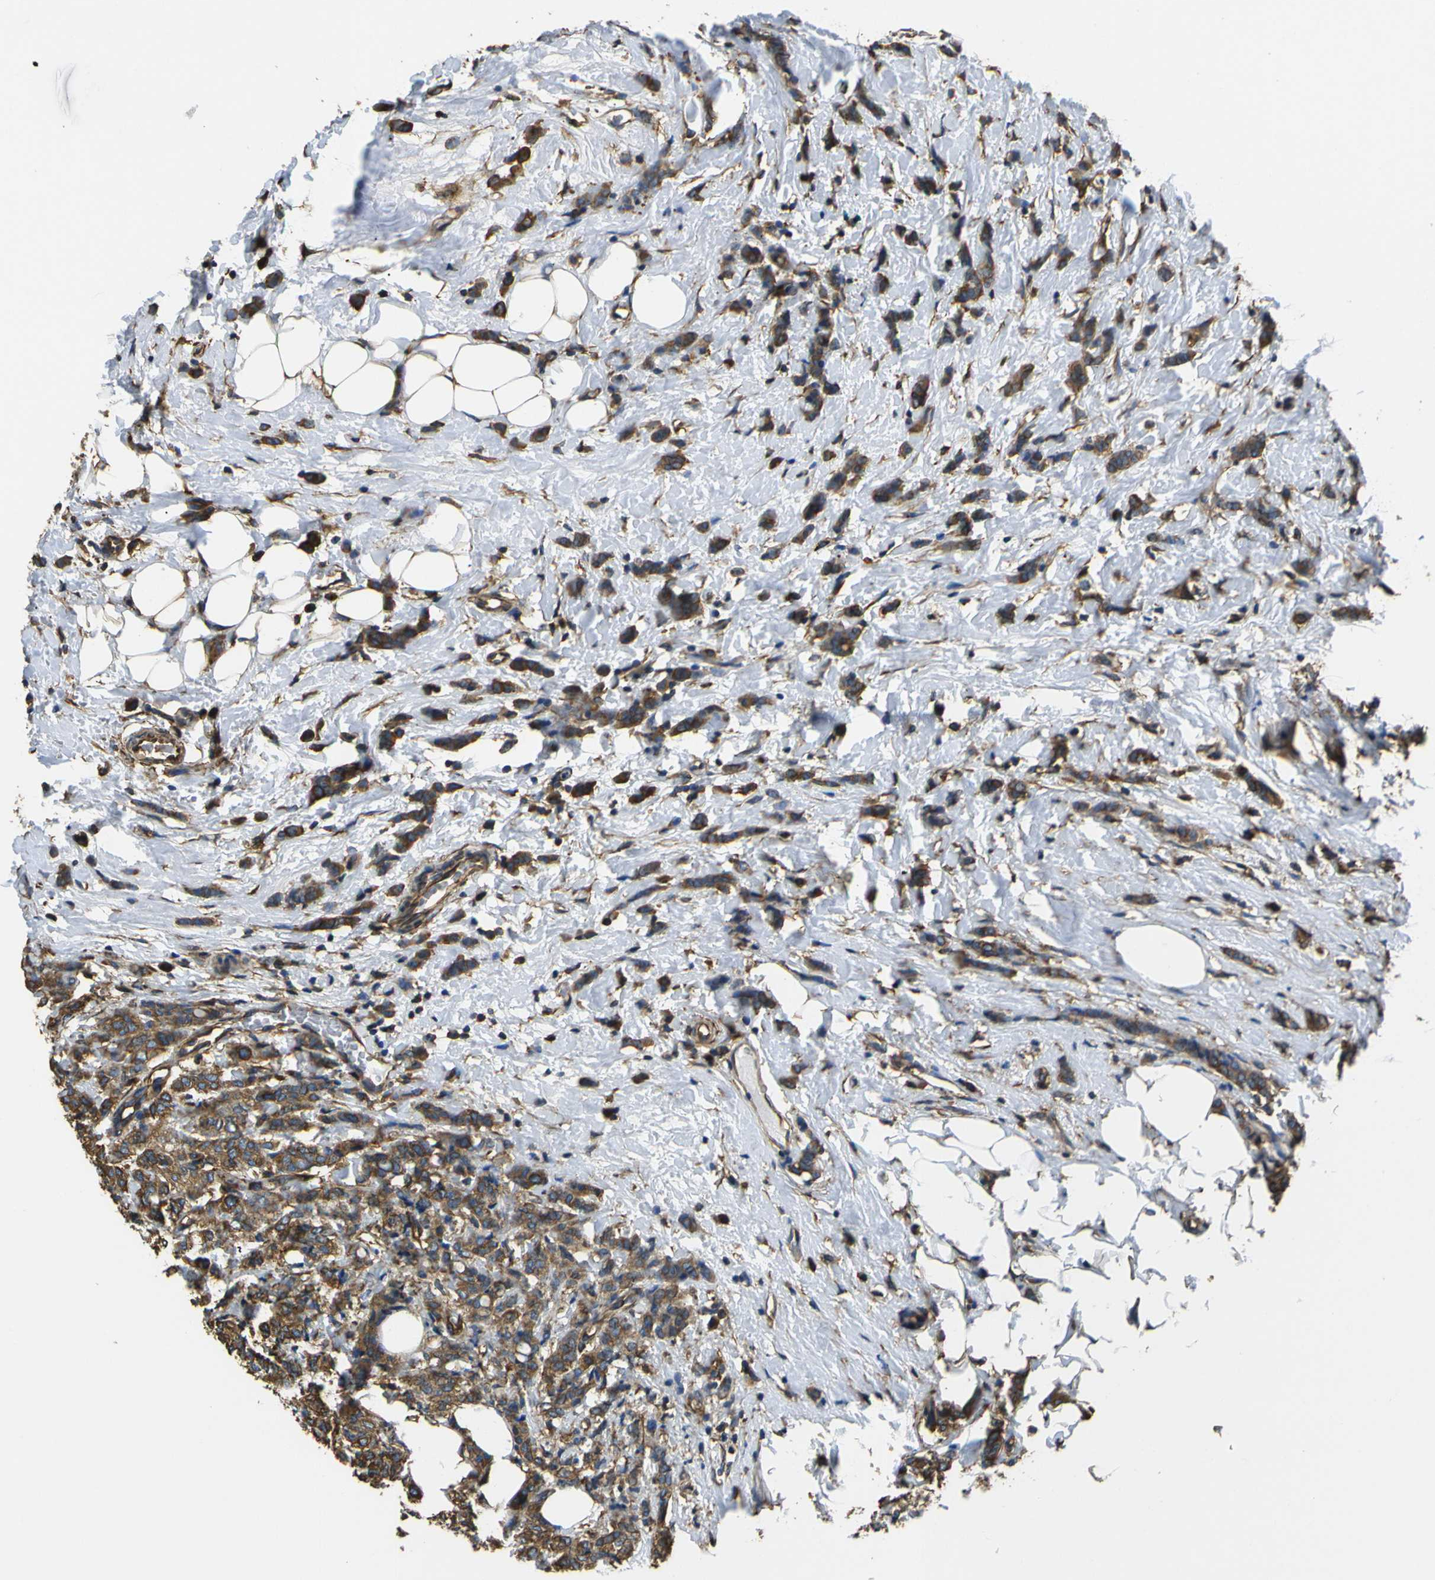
{"staining": {"intensity": "moderate", "quantity": ">75%", "location": "cytoplasmic/membranous"}, "tissue": "breast cancer", "cell_type": "Tumor cells", "image_type": "cancer", "snomed": [{"axis": "morphology", "description": "Lobular carcinoma"}, {"axis": "topography", "description": "Breast"}], "caption": "IHC of breast cancer reveals medium levels of moderate cytoplasmic/membranous positivity in about >75% of tumor cells.", "gene": "TUBB", "patient": {"sex": "female", "age": 60}}